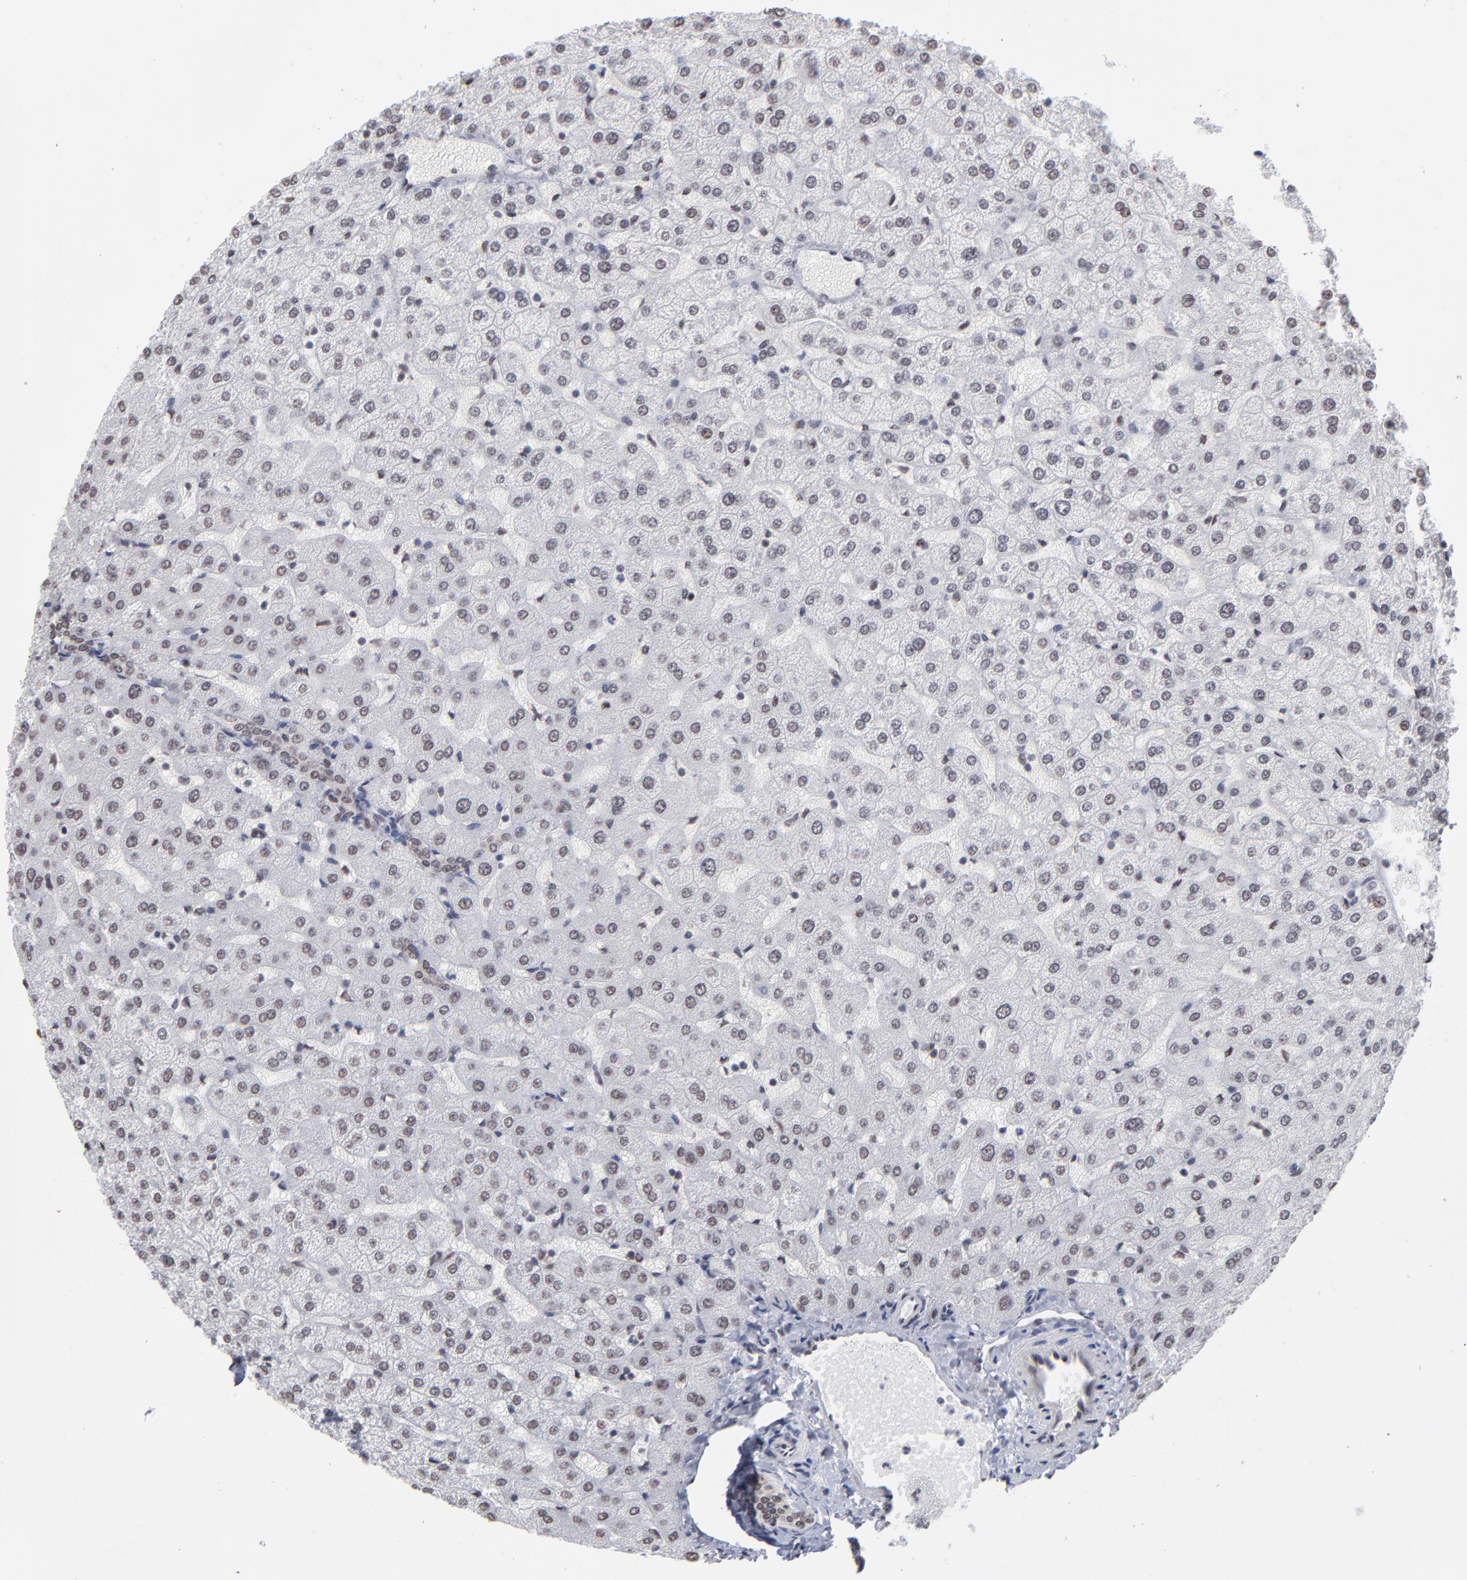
{"staining": {"intensity": "moderate", "quantity": ">75%", "location": "nuclear"}, "tissue": "liver", "cell_type": "Cholangiocytes", "image_type": "normal", "snomed": [{"axis": "morphology", "description": "Normal tissue, NOS"}, {"axis": "morphology", "description": "Fibrosis, NOS"}, {"axis": "topography", "description": "Liver"}], "caption": "Protein staining reveals moderate nuclear staining in about >75% of cholangiocytes in benign liver. Using DAB (3,3'-diaminobenzidine) (brown) and hematoxylin (blue) stains, captured at high magnification using brightfield microscopy.", "gene": "ZNF3", "patient": {"sex": "female", "age": 29}}